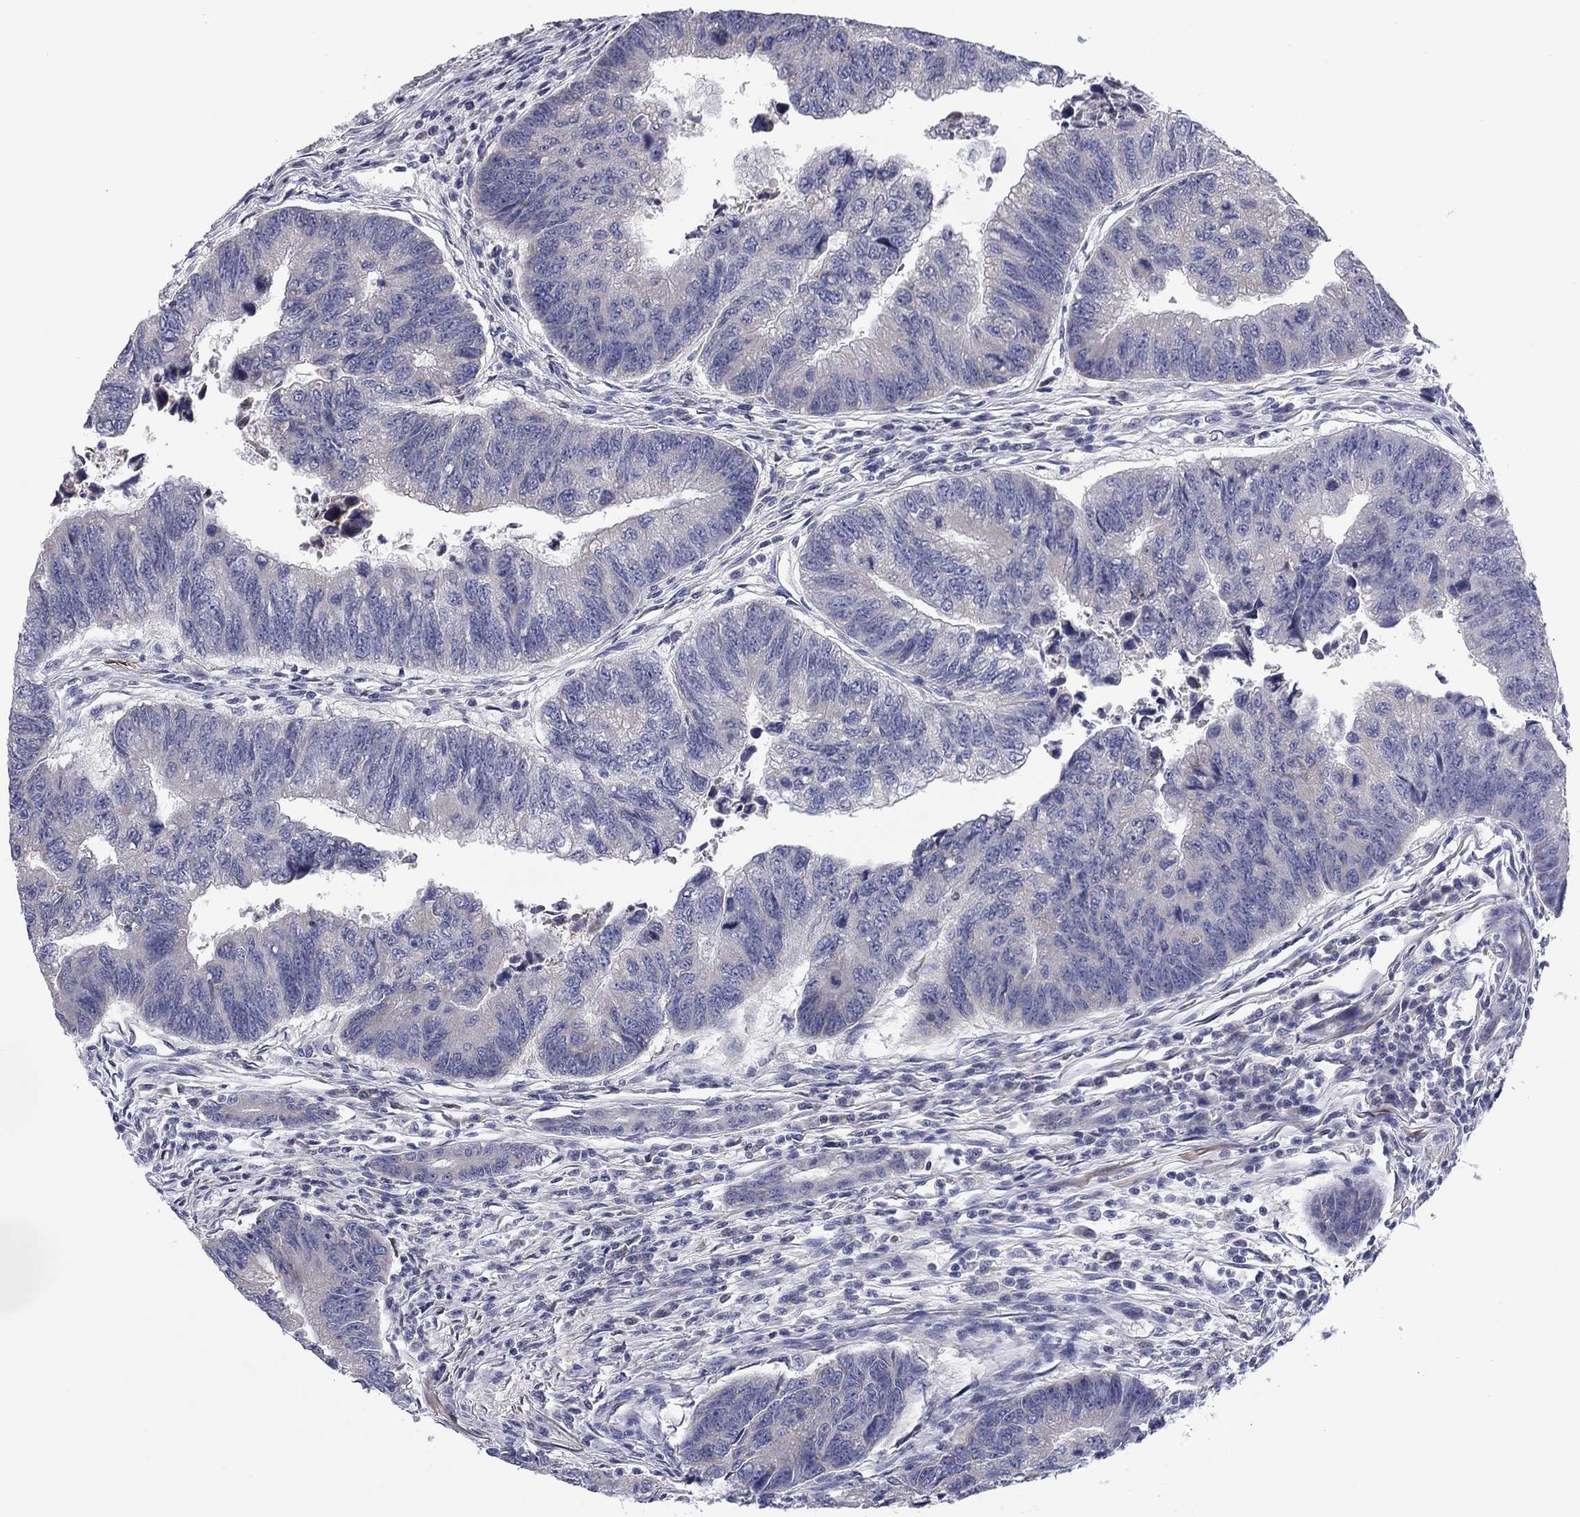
{"staining": {"intensity": "negative", "quantity": "none", "location": "none"}, "tissue": "colorectal cancer", "cell_type": "Tumor cells", "image_type": "cancer", "snomed": [{"axis": "morphology", "description": "Adenocarcinoma, NOS"}, {"axis": "topography", "description": "Colon"}], "caption": "Colorectal adenocarcinoma stained for a protein using immunohistochemistry reveals no expression tumor cells.", "gene": "FRK", "patient": {"sex": "female", "age": 65}}